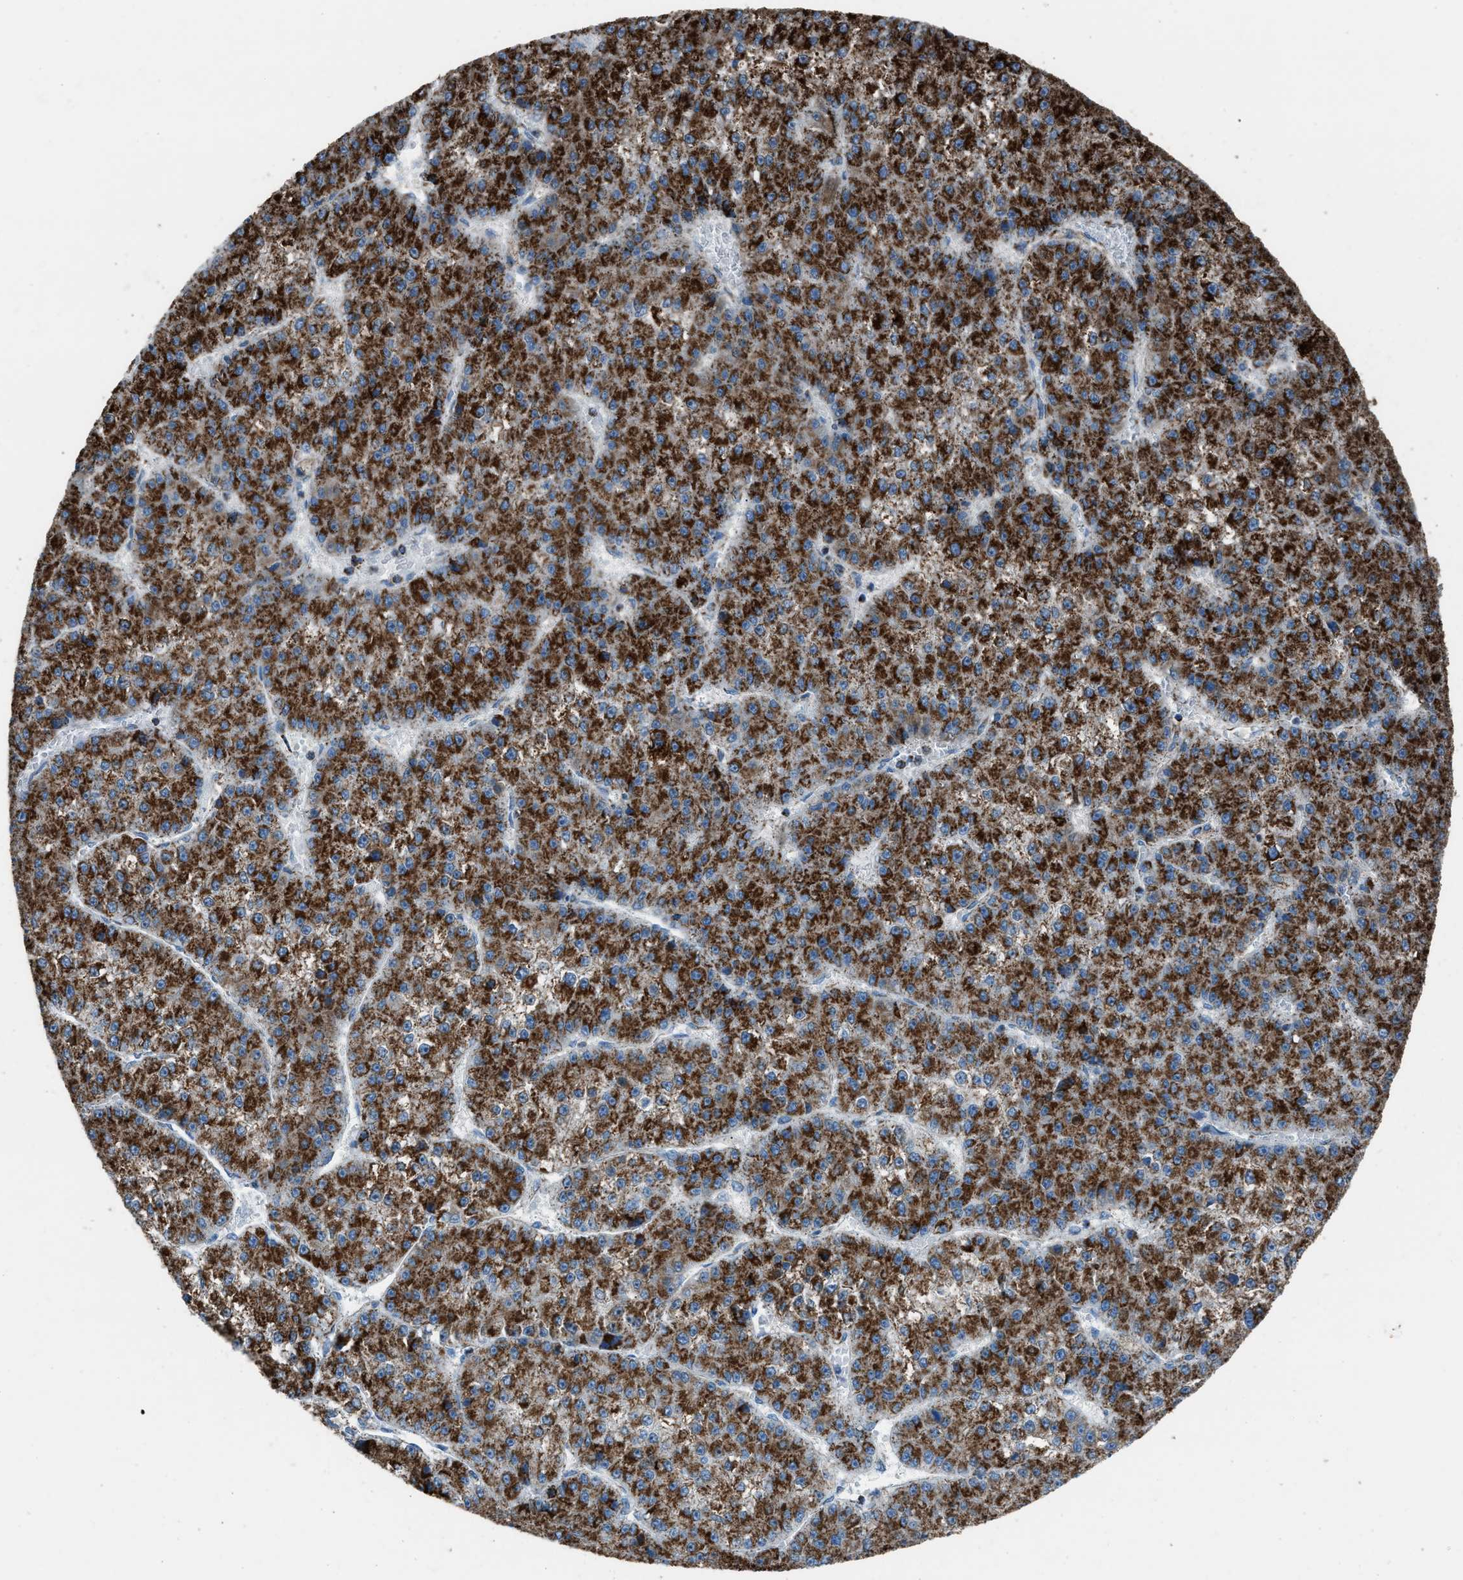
{"staining": {"intensity": "strong", "quantity": ">75%", "location": "cytoplasmic/membranous"}, "tissue": "liver cancer", "cell_type": "Tumor cells", "image_type": "cancer", "snomed": [{"axis": "morphology", "description": "Carcinoma, Hepatocellular, NOS"}, {"axis": "topography", "description": "Liver"}], "caption": "Liver cancer (hepatocellular carcinoma) was stained to show a protein in brown. There is high levels of strong cytoplasmic/membranous staining in about >75% of tumor cells.", "gene": "MDH2", "patient": {"sex": "female", "age": 73}}